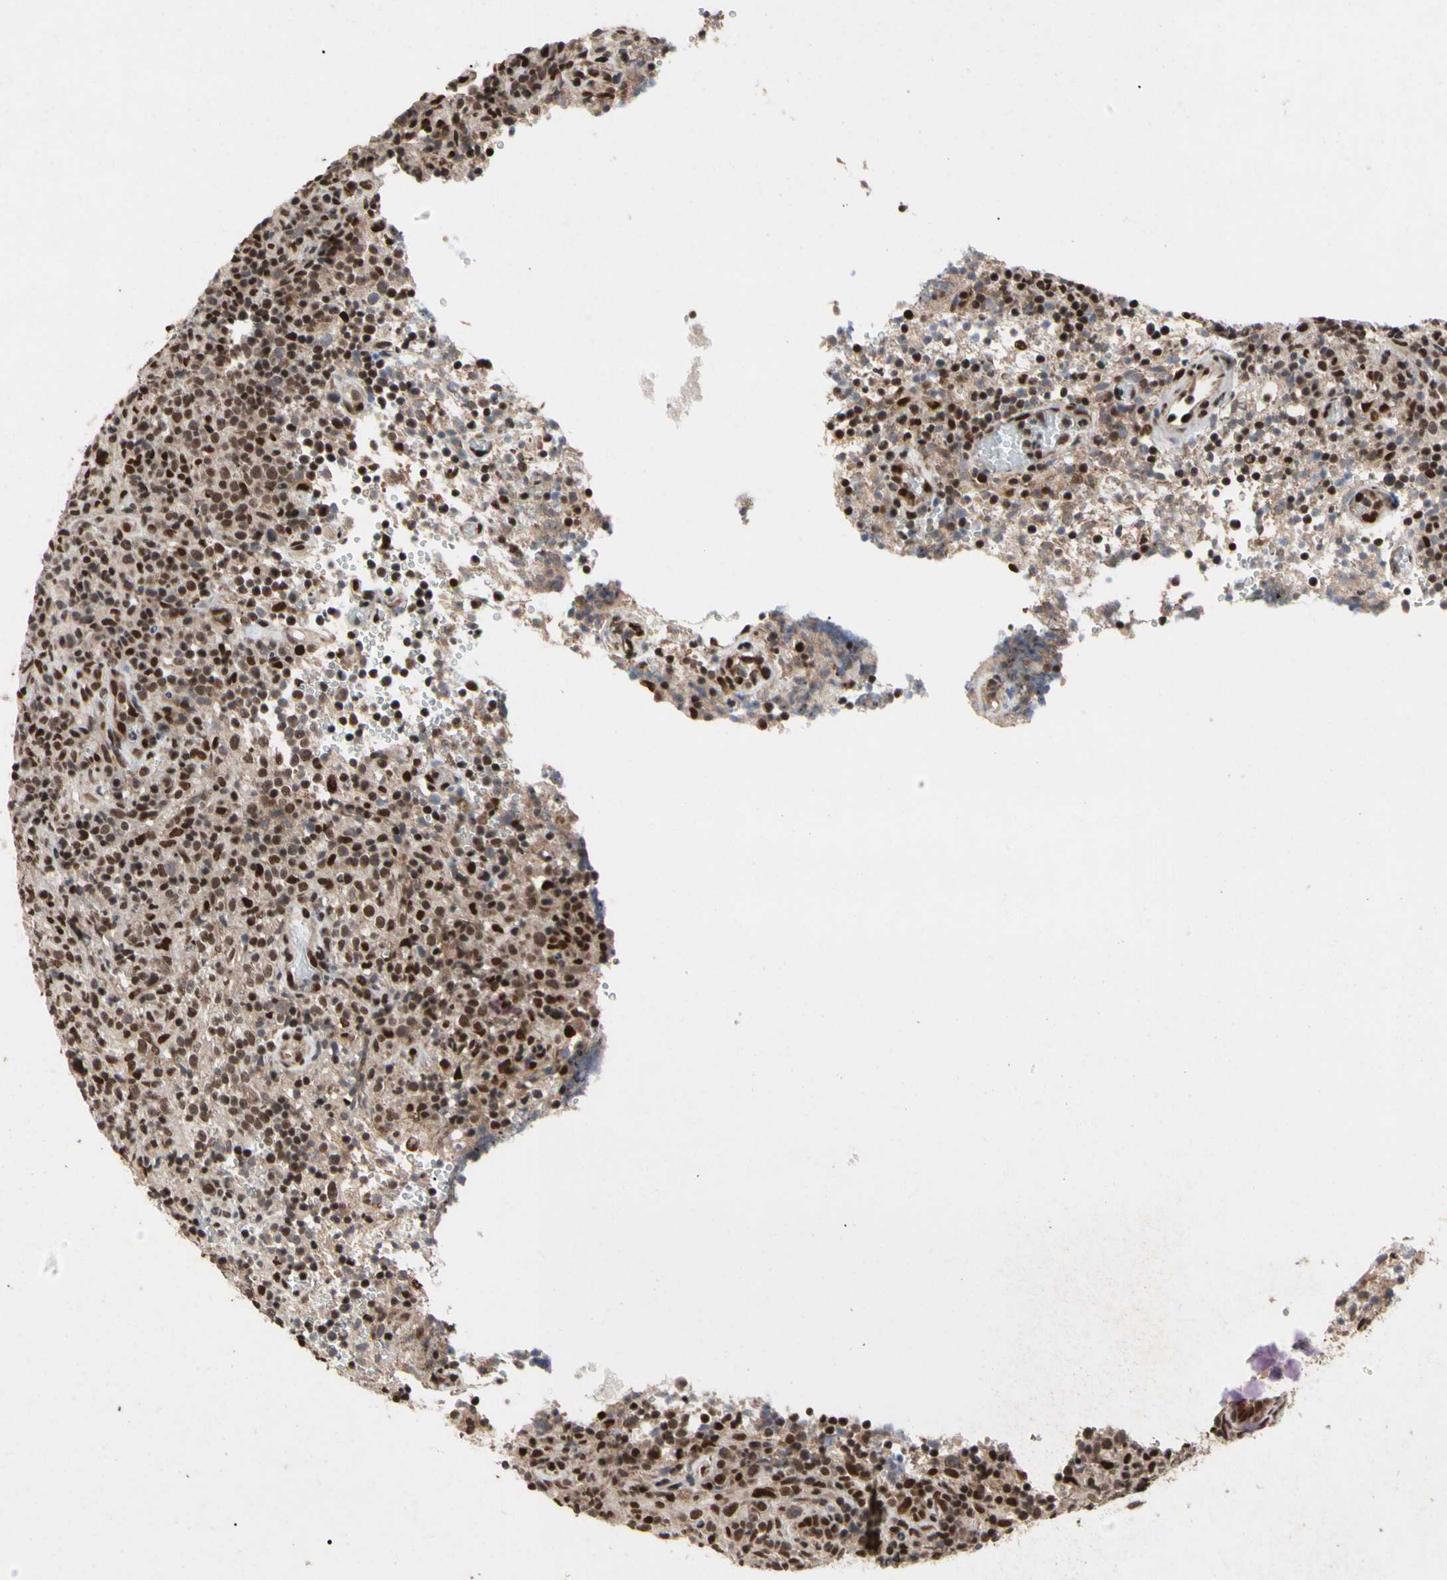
{"staining": {"intensity": "strong", "quantity": ">75%", "location": "nuclear"}, "tissue": "lymphoma", "cell_type": "Tumor cells", "image_type": "cancer", "snomed": [{"axis": "morphology", "description": "Malignant lymphoma, non-Hodgkin's type, High grade"}, {"axis": "topography", "description": "Lymph node"}], "caption": "Human high-grade malignant lymphoma, non-Hodgkin's type stained with a protein marker reveals strong staining in tumor cells.", "gene": "FAM98B", "patient": {"sex": "female", "age": 76}}